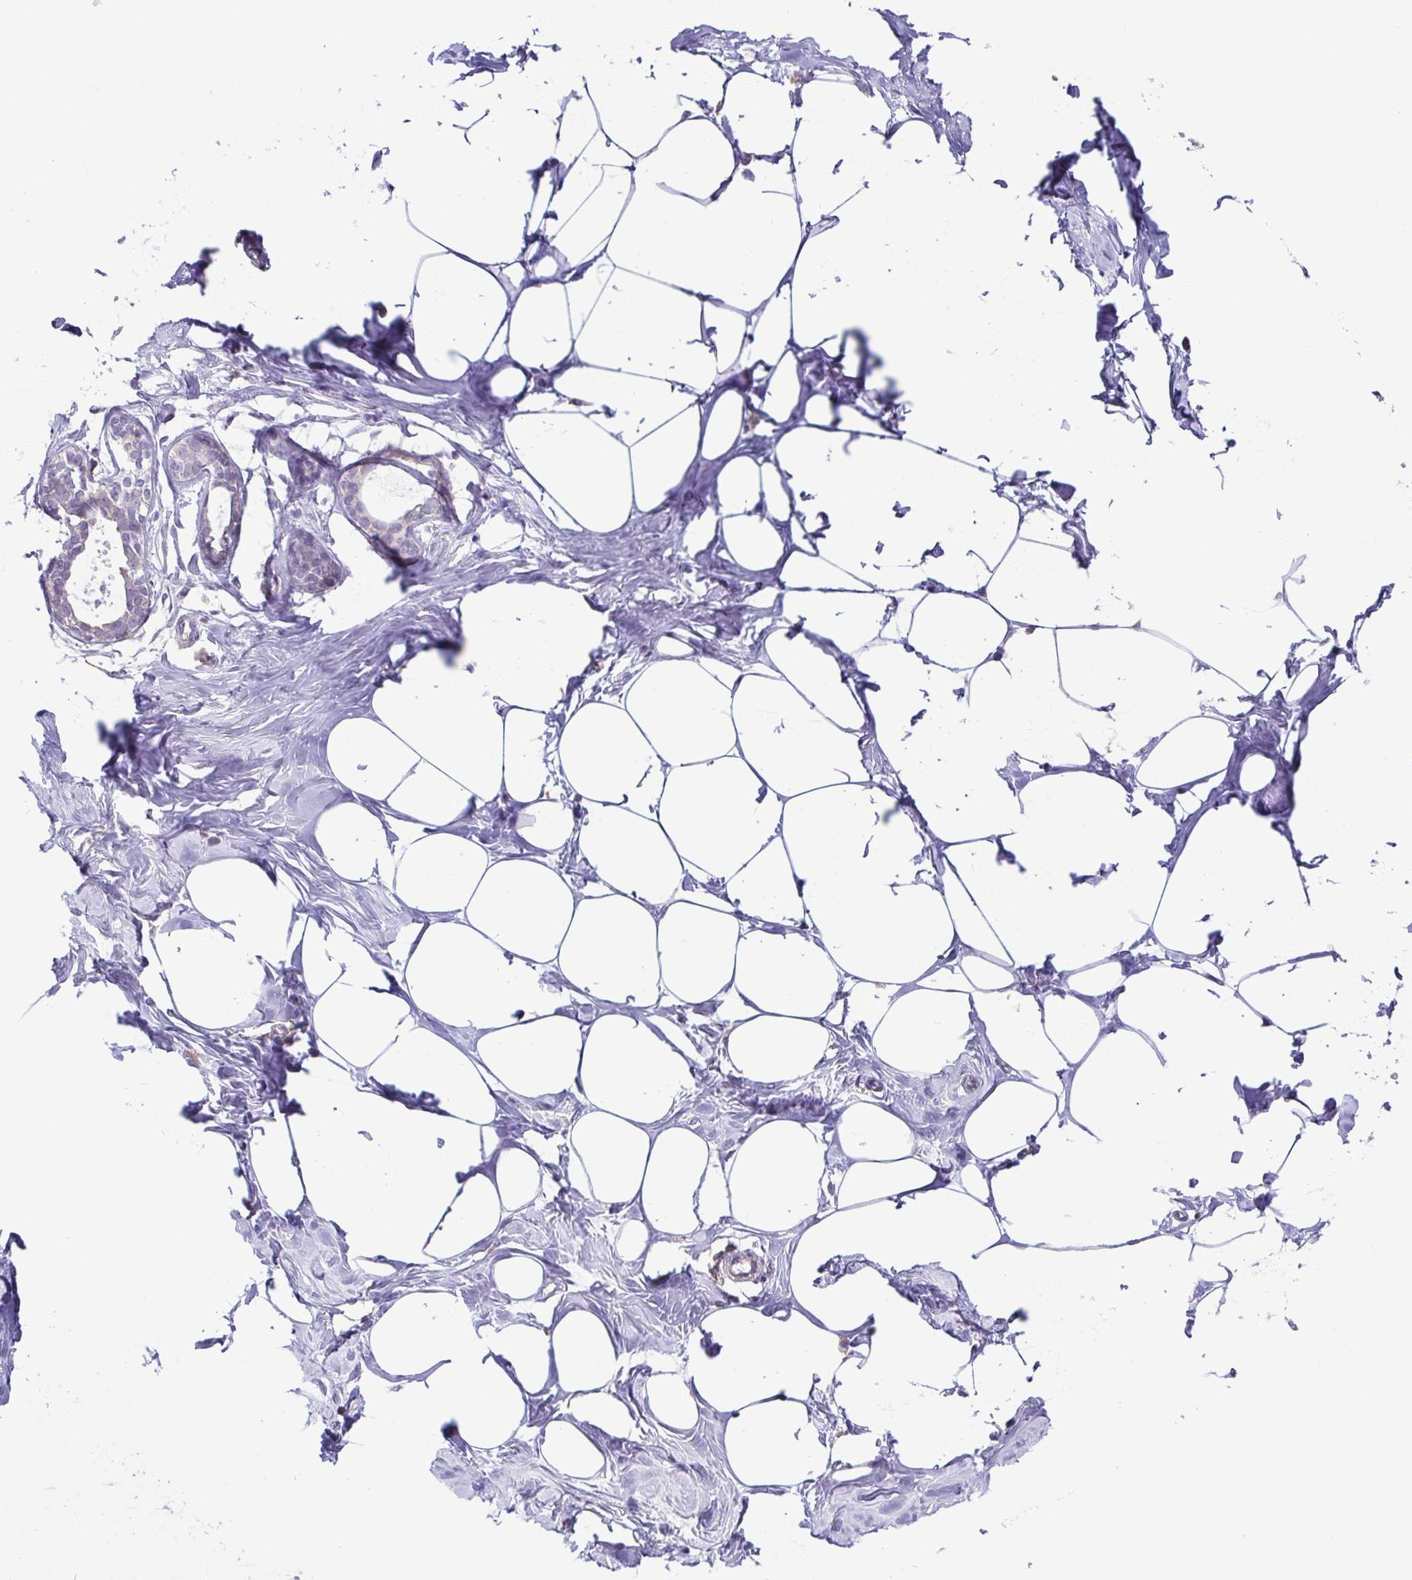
{"staining": {"intensity": "negative", "quantity": "none", "location": "none"}, "tissue": "breast", "cell_type": "Adipocytes", "image_type": "normal", "snomed": [{"axis": "morphology", "description": "Normal tissue, NOS"}, {"axis": "topography", "description": "Breast"}], "caption": "DAB (3,3'-diaminobenzidine) immunohistochemical staining of unremarkable human breast demonstrates no significant staining in adipocytes.", "gene": "ACTRT2", "patient": {"sex": "female", "age": 27}}